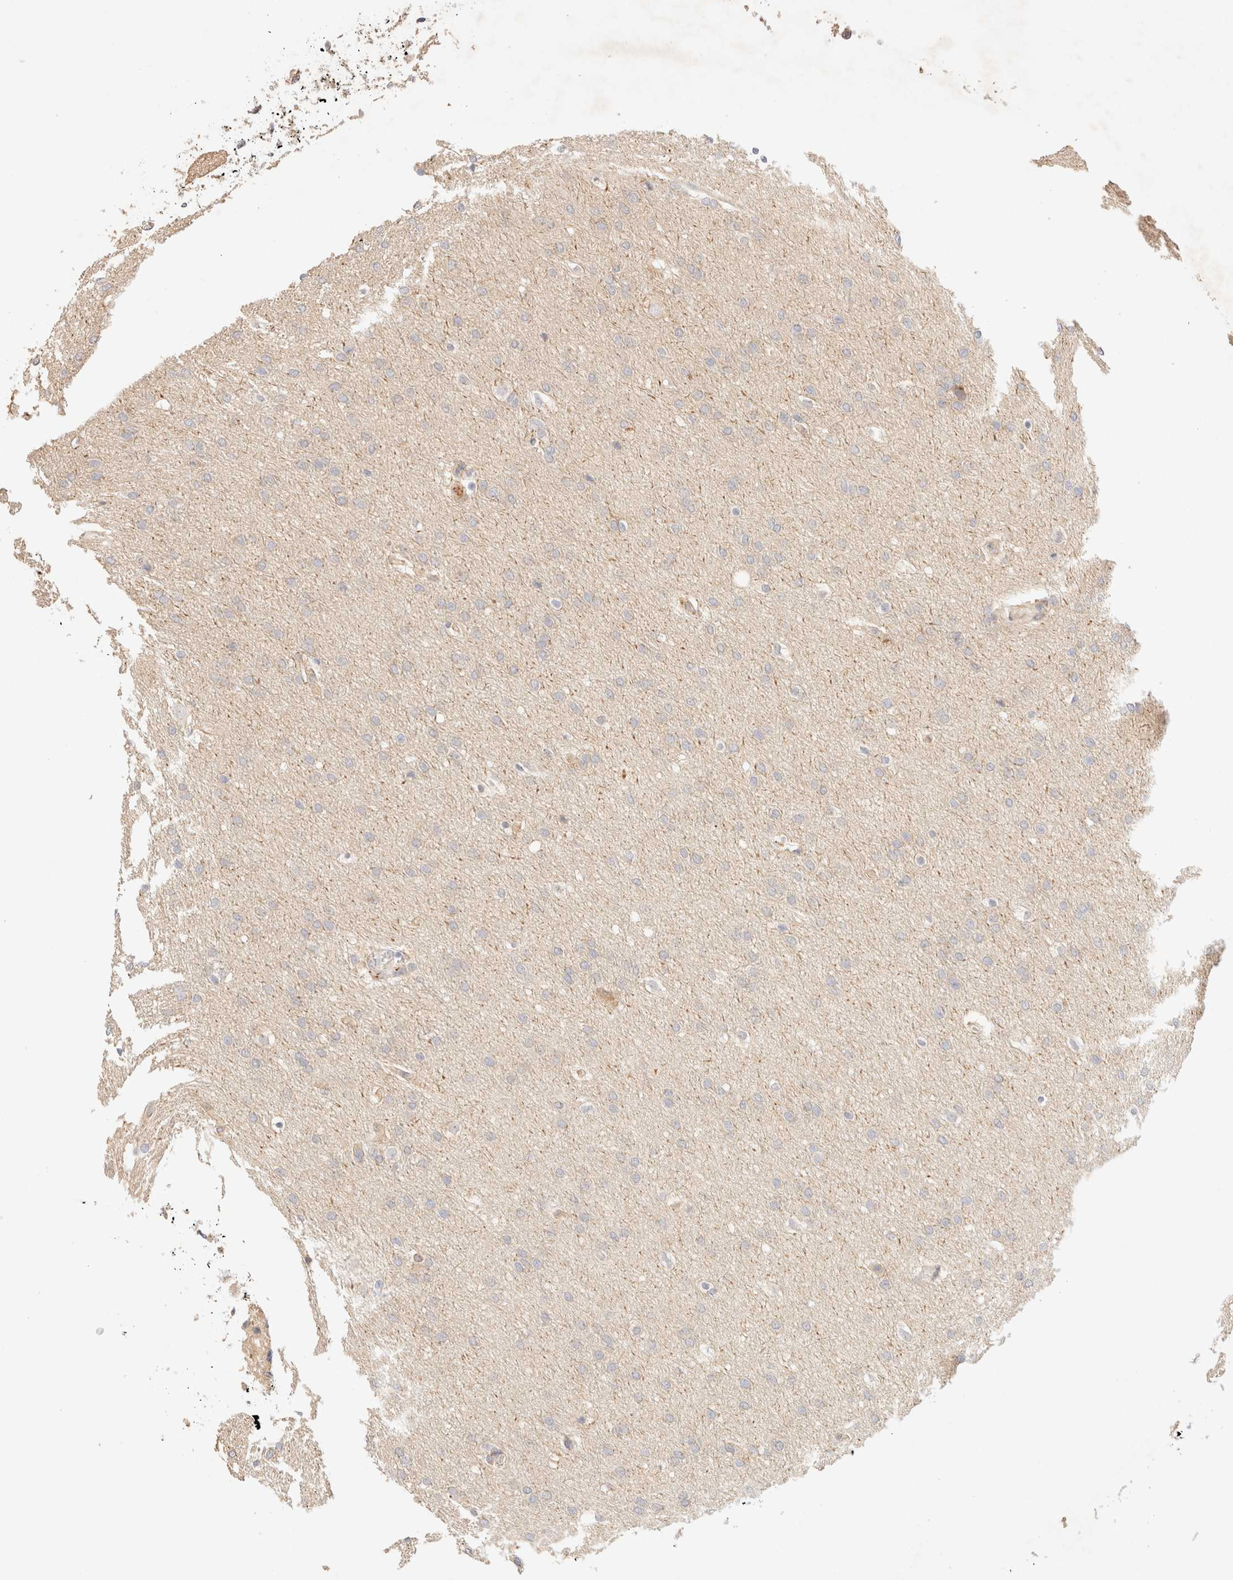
{"staining": {"intensity": "negative", "quantity": "none", "location": "none"}, "tissue": "glioma", "cell_type": "Tumor cells", "image_type": "cancer", "snomed": [{"axis": "morphology", "description": "Glioma, malignant, Low grade"}, {"axis": "topography", "description": "Brain"}], "caption": "A high-resolution image shows immunohistochemistry (IHC) staining of glioma, which shows no significant expression in tumor cells.", "gene": "SNTB1", "patient": {"sex": "female", "age": 37}}